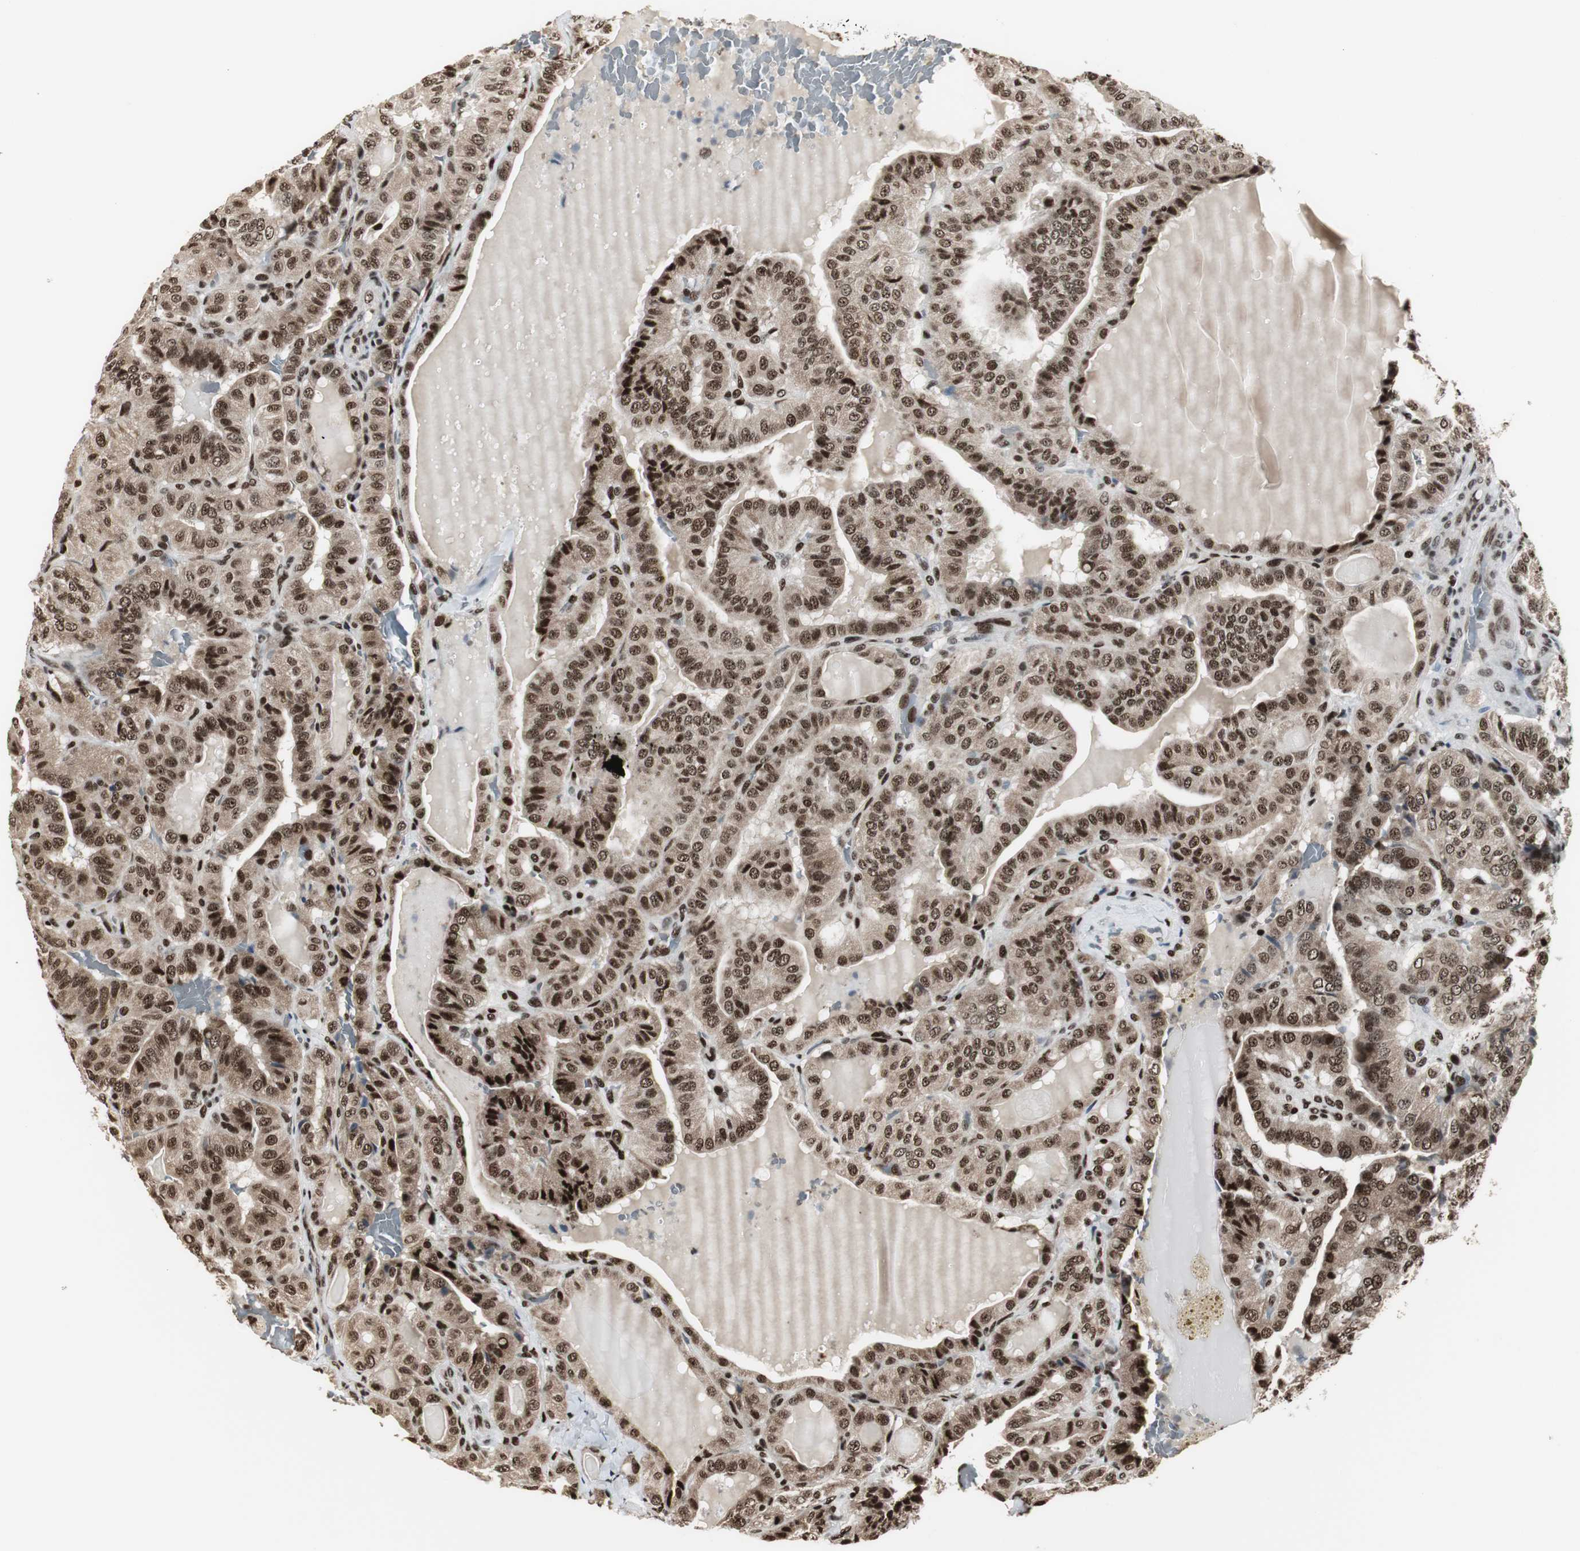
{"staining": {"intensity": "strong", "quantity": ">75%", "location": "cytoplasmic/membranous,nuclear"}, "tissue": "thyroid cancer", "cell_type": "Tumor cells", "image_type": "cancer", "snomed": [{"axis": "morphology", "description": "Papillary adenocarcinoma, NOS"}, {"axis": "topography", "description": "Thyroid gland"}], "caption": "Papillary adenocarcinoma (thyroid) tissue displays strong cytoplasmic/membranous and nuclear staining in about >75% of tumor cells", "gene": "PARN", "patient": {"sex": "male", "age": 77}}